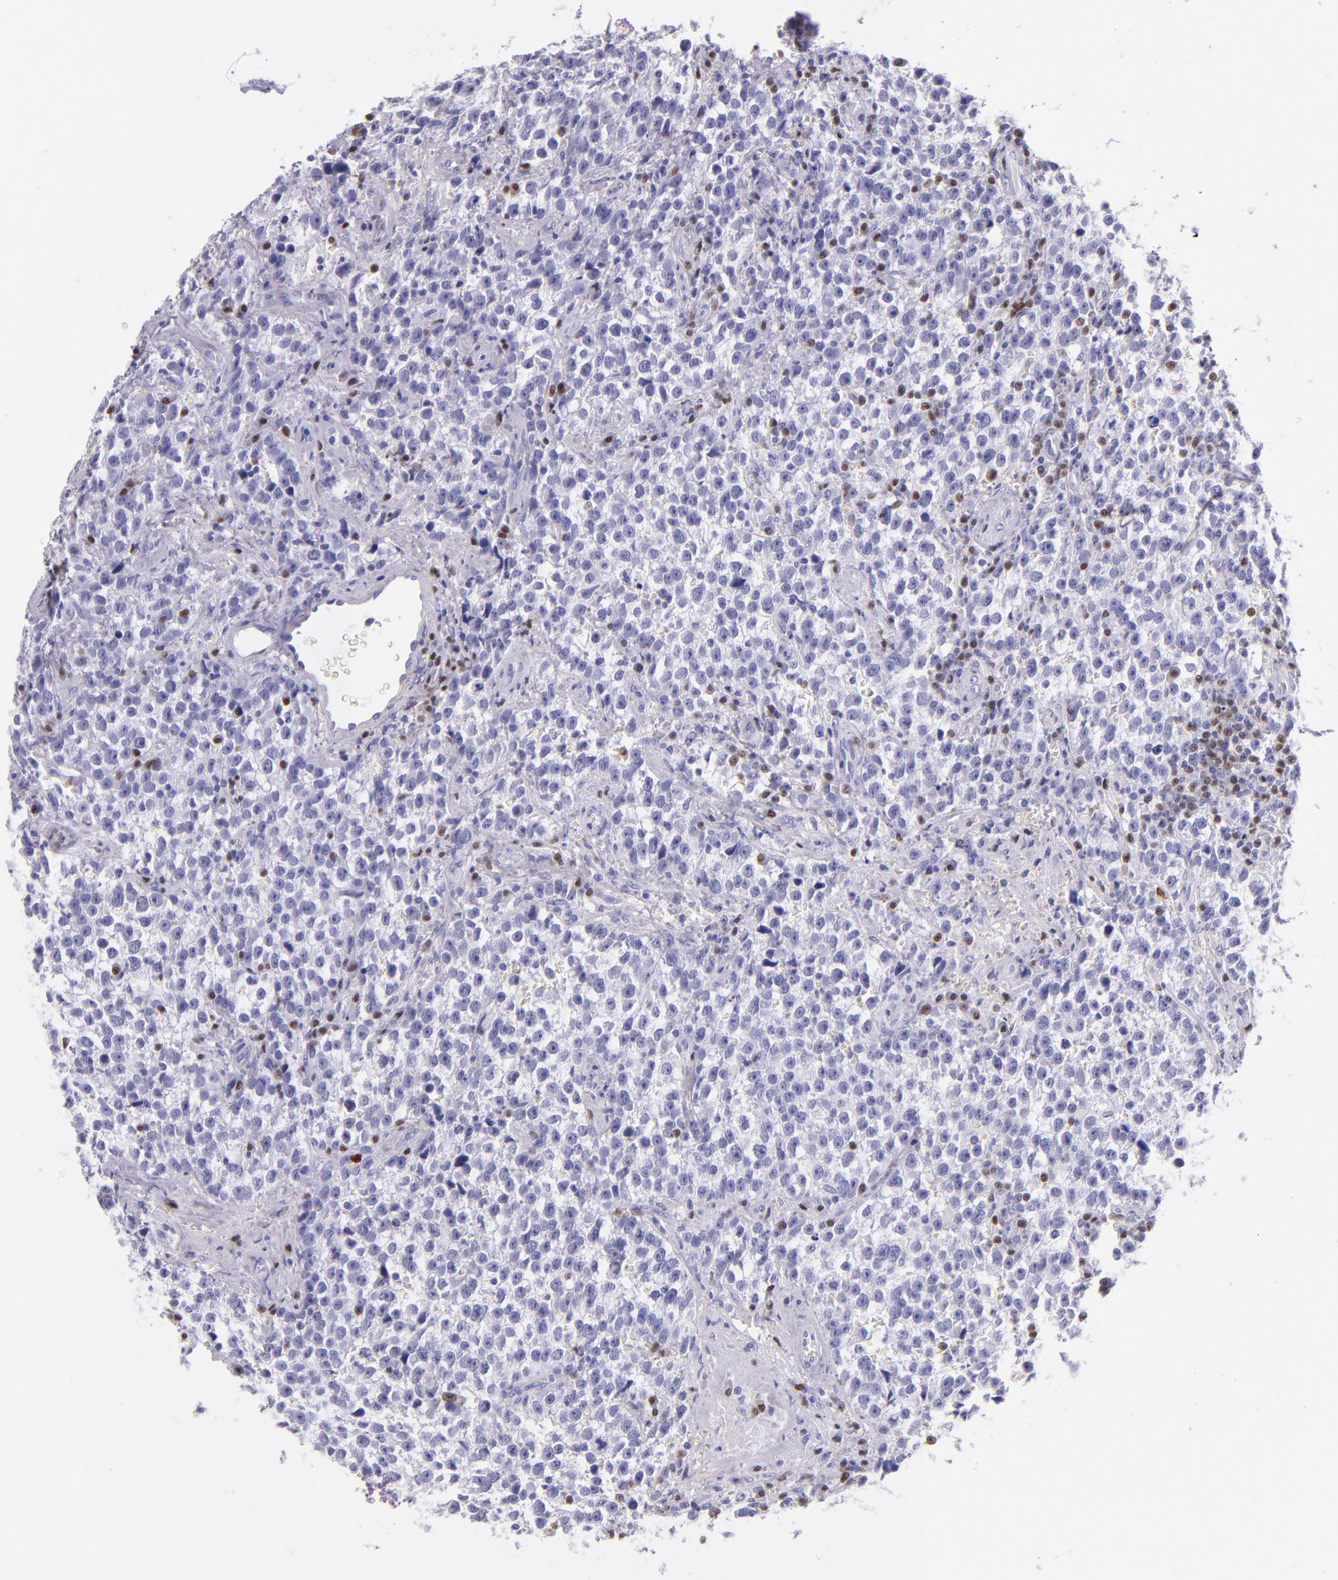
{"staining": {"intensity": "negative", "quantity": "none", "location": "none"}, "tissue": "testis cancer", "cell_type": "Tumor cells", "image_type": "cancer", "snomed": [{"axis": "morphology", "description": "Seminoma, NOS"}, {"axis": "topography", "description": "Testis"}], "caption": "This is a histopathology image of IHC staining of testis seminoma, which shows no positivity in tumor cells.", "gene": "IRF4", "patient": {"sex": "male", "age": 38}}